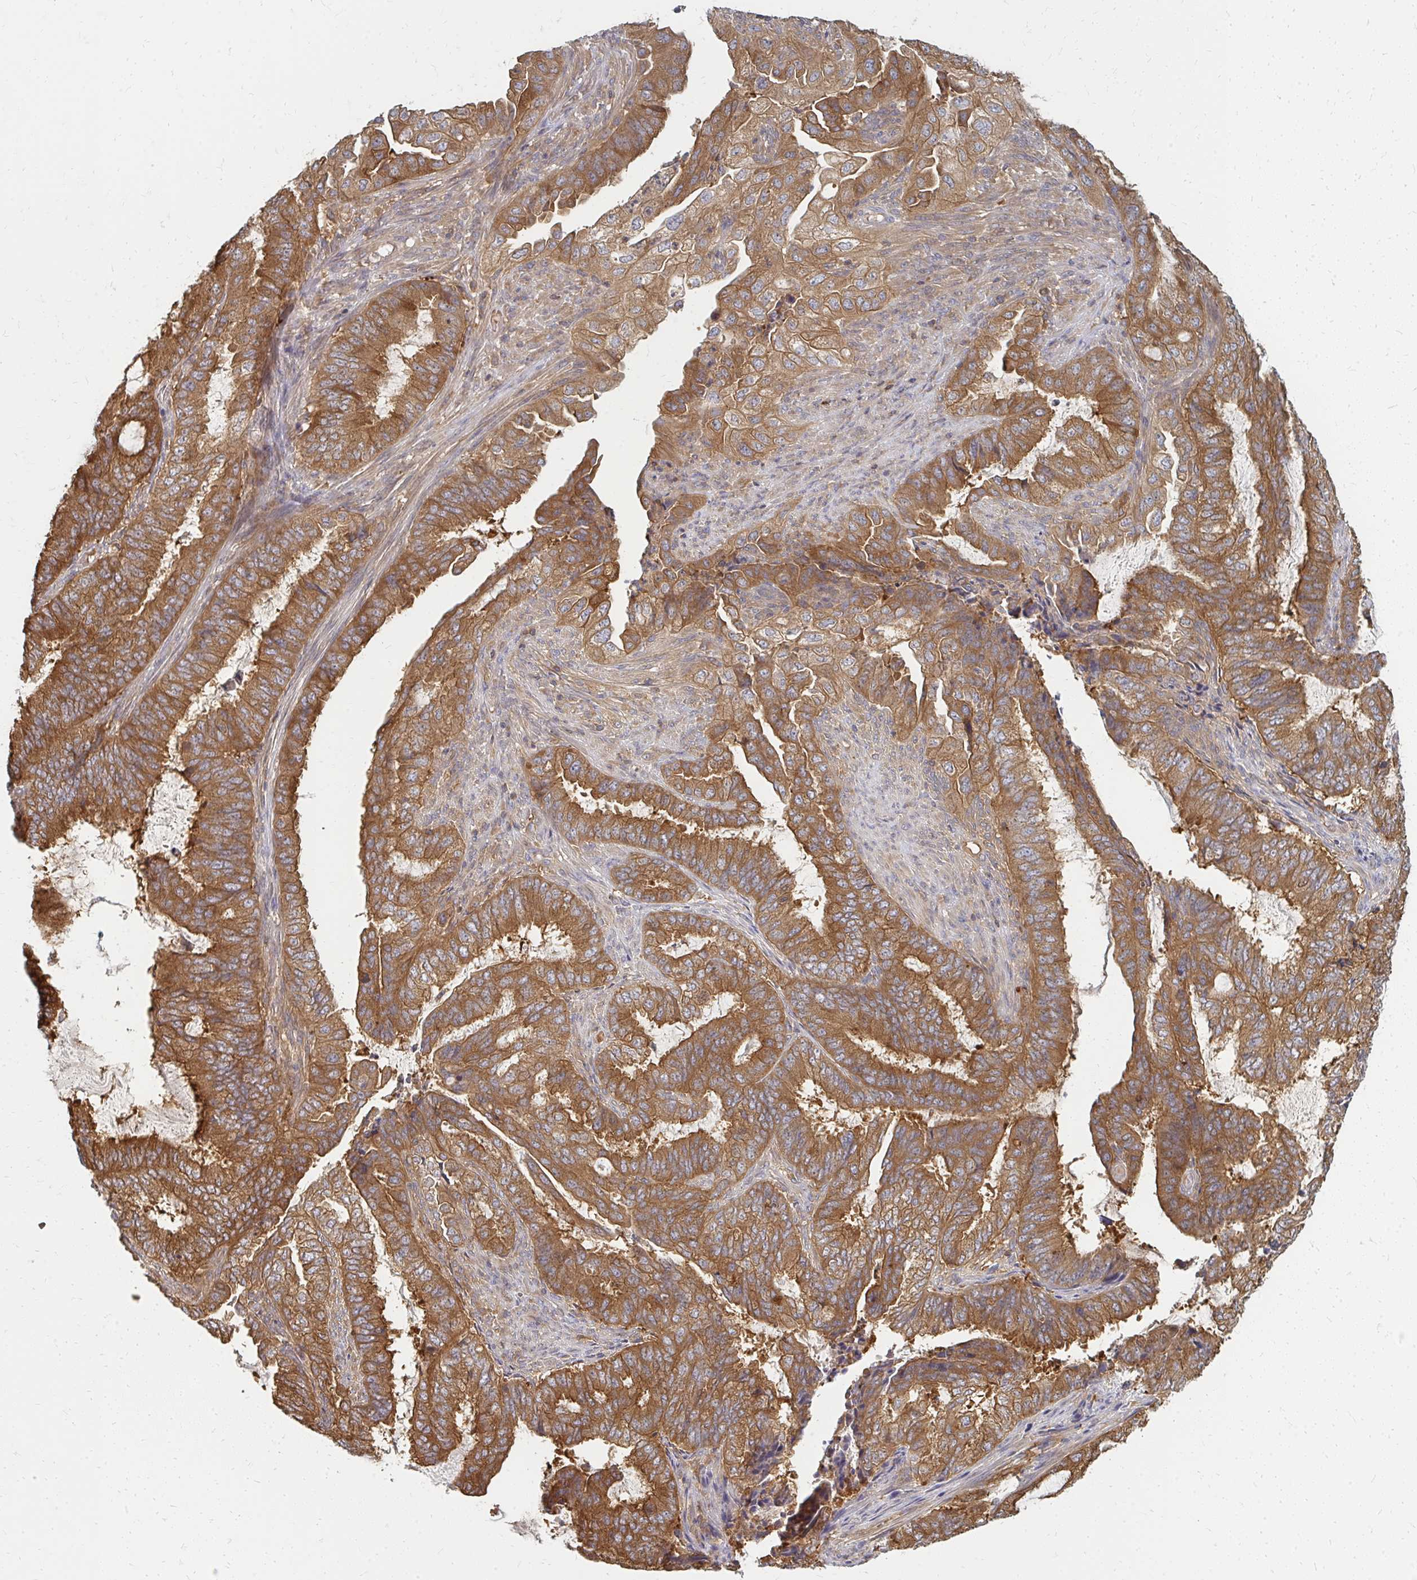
{"staining": {"intensity": "strong", "quantity": ">75%", "location": "cytoplasmic/membranous"}, "tissue": "endometrial cancer", "cell_type": "Tumor cells", "image_type": "cancer", "snomed": [{"axis": "morphology", "description": "Adenocarcinoma, NOS"}, {"axis": "topography", "description": "Endometrium"}], "caption": "A micrograph of human endometrial adenocarcinoma stained for a protein shows strong cytoplasmic/membranous brown staining in tumor cells.", "gene": "ZNF285", "patient": {"sex": "female", "age": 51}}